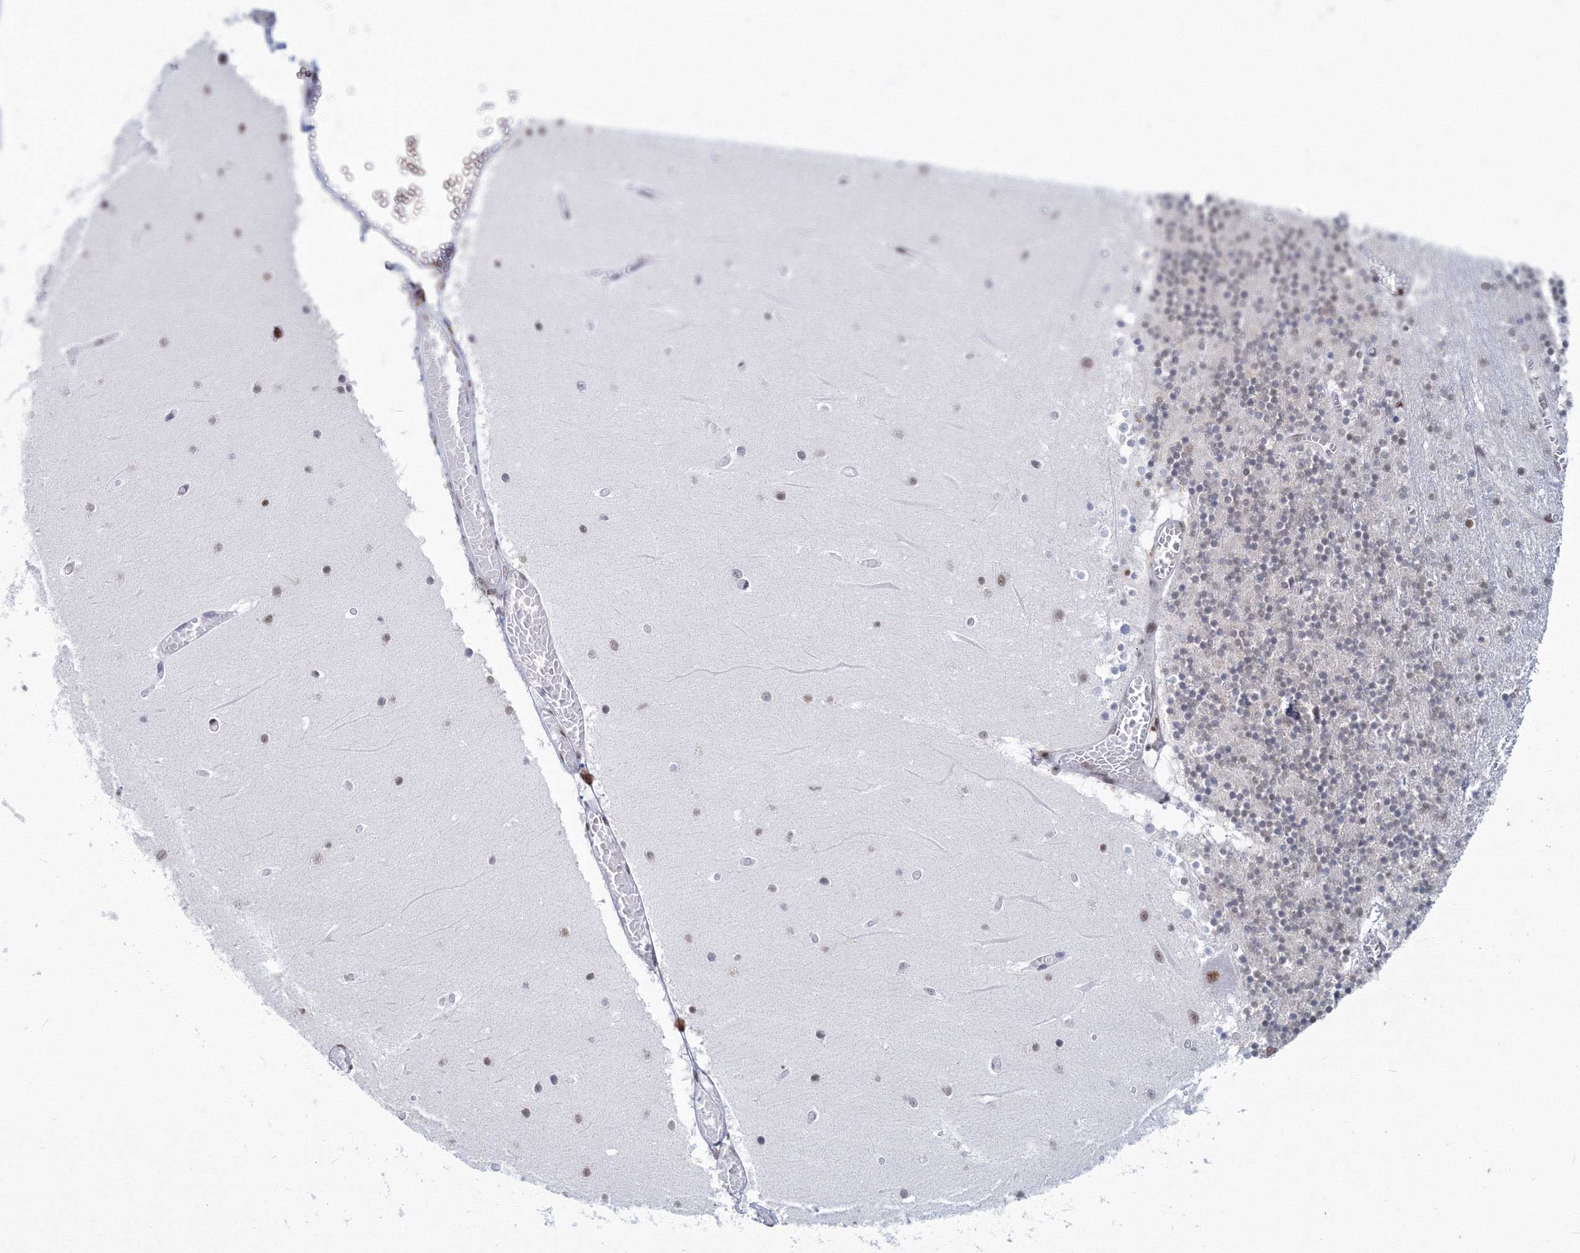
{"staining": {"intensity": "weak", "quantity": "25%-75%", "location": "nuclear"}, "tissue": "cerebellum", "cell_type": "Cells in granular layer", "image_type": "normal", "snomed": [{"axis": "morphology", "description": "Normal tissue, NOS"}, {"axis": "topography", "description": "Cerebellum"}], "caption": "Approximately 25%-75% of cells in granular layer in benign human cerebellum reveal weak nuclear protein staining as visualized by brown immunohistochemical staining.", "gene": "SF3B6", "patient": {"sex": "female", "age": 28}}